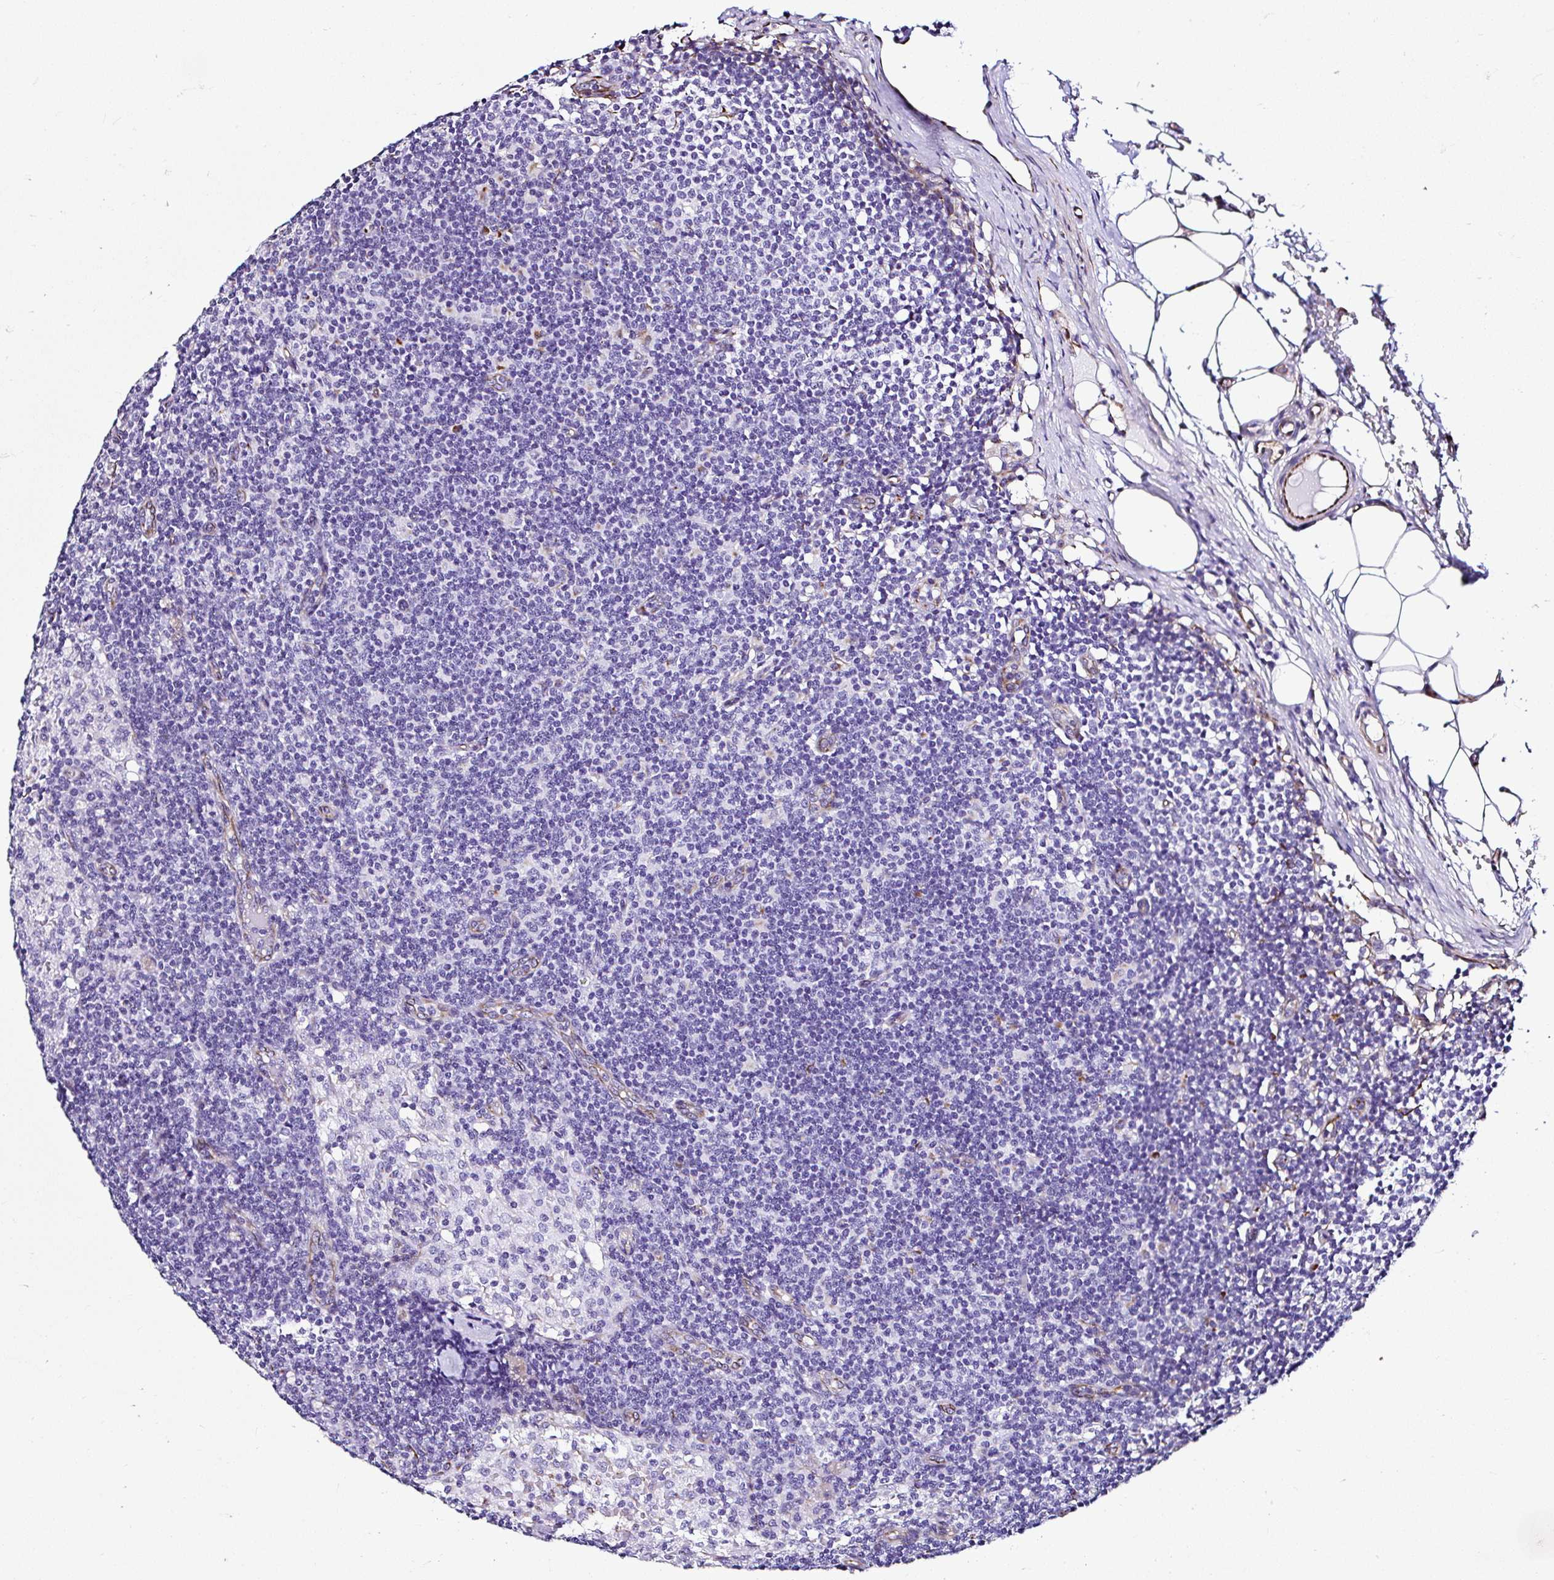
{"staining": {"intensity": "negative", "quantity": "none", "location": "none"}, "tissue": "lymph node", "cell_type": "Germinal center cells", "image_type": "normal", "snomed": [{"axis": "morphology", "description": "Normal tissue, NOS"}, {"axis": "topography", "description": "Lymph node"}], "caption": "Lymph node stained for a protein using immunohistochemistry (IHC) reveals no positivity germinal center cells.", "gene": "DEPDC5", "patient": {"sex": "male", "age": 49}}